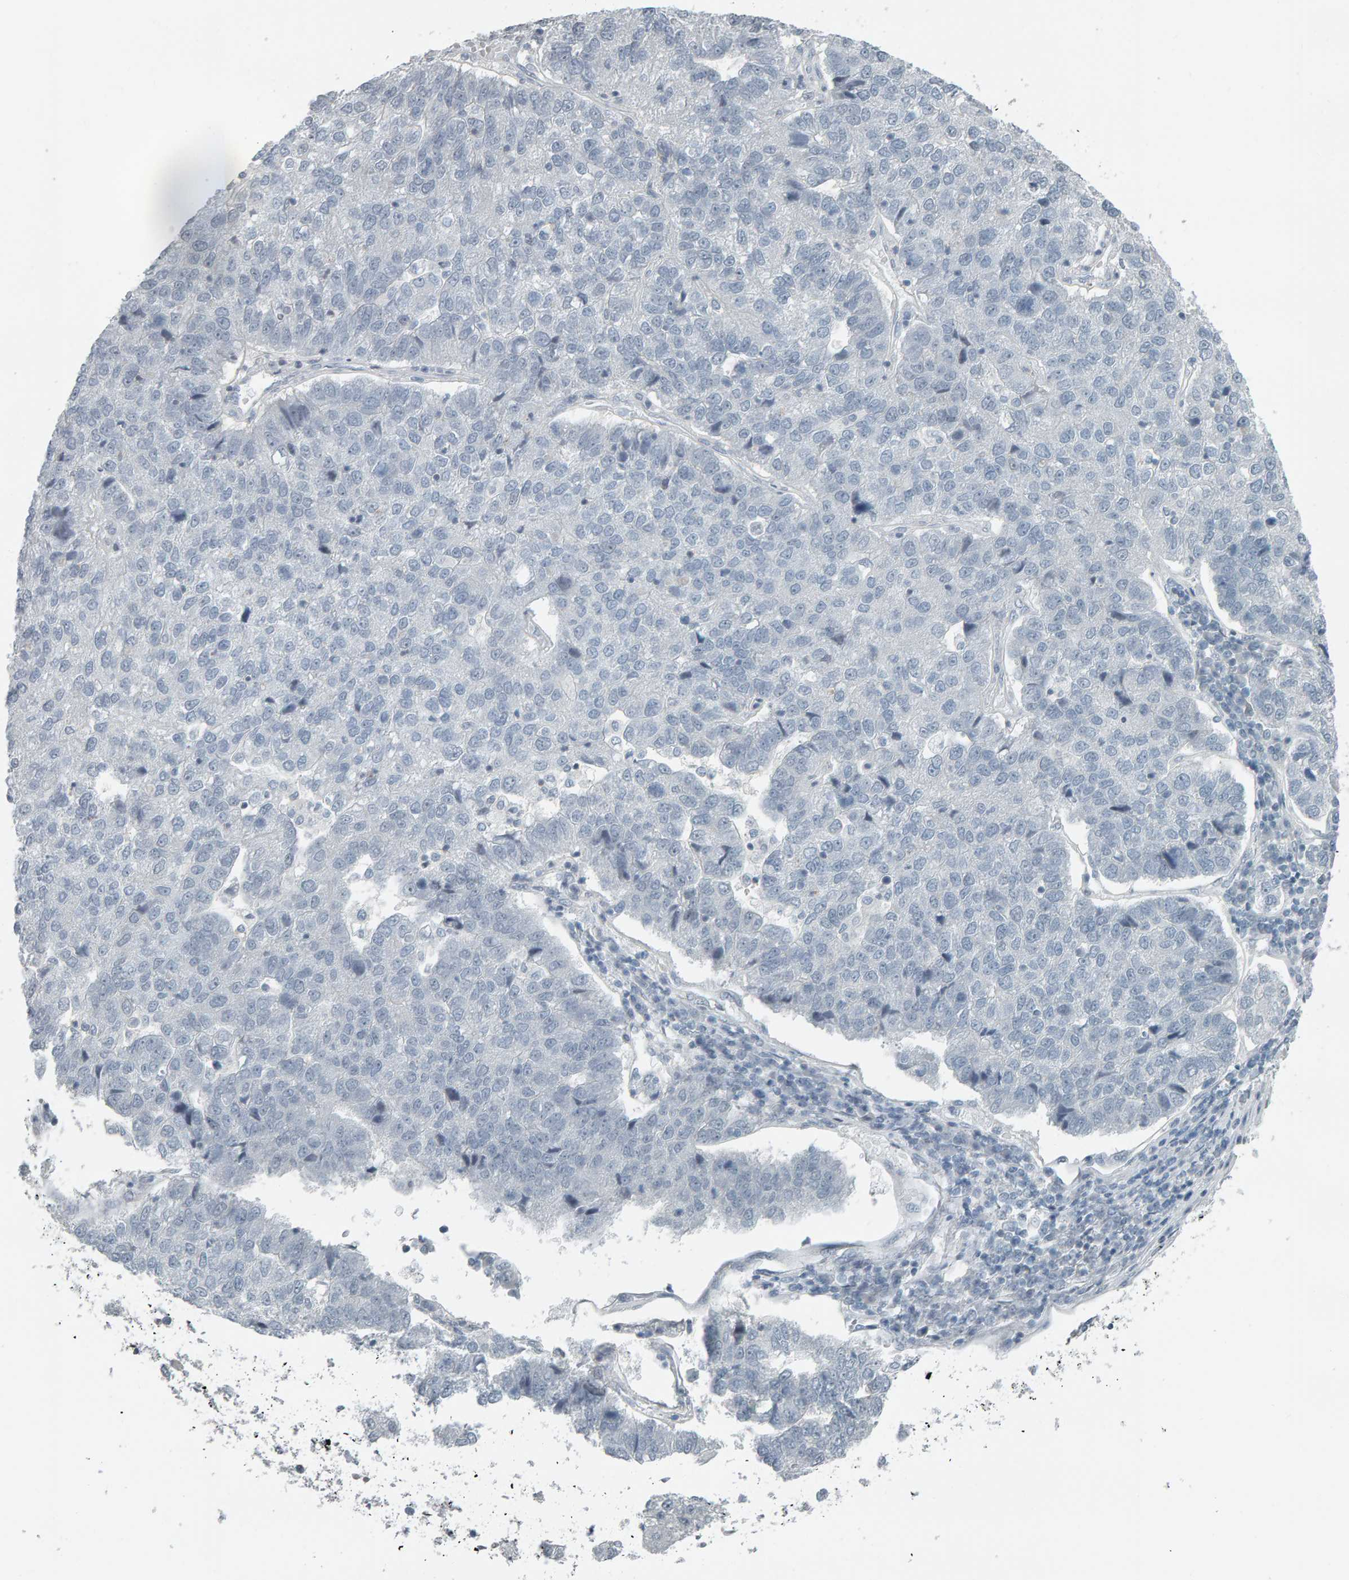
{"staining": {"intensity": "negative", "quantity": "none", "location": "none"}, "tissue": "pancreatic cancer", "cell_type": "Tumor cells", "image_type": "cancer", "snomed": [{"axis": "morphology", "description": "Adenocarcinoma, NOS"}, {"axis": "topography", "description": "Pancreas"}], "caption": "This histopathology image is of adenocarcinoma (pancreatic) stained with immunohistochemistry to label a protein in brown with the nuclei are counter-stained blue. There is no positivity in tumor cells.", "gene": "PYY", "patient": {"sex": "female", "age": 61}}